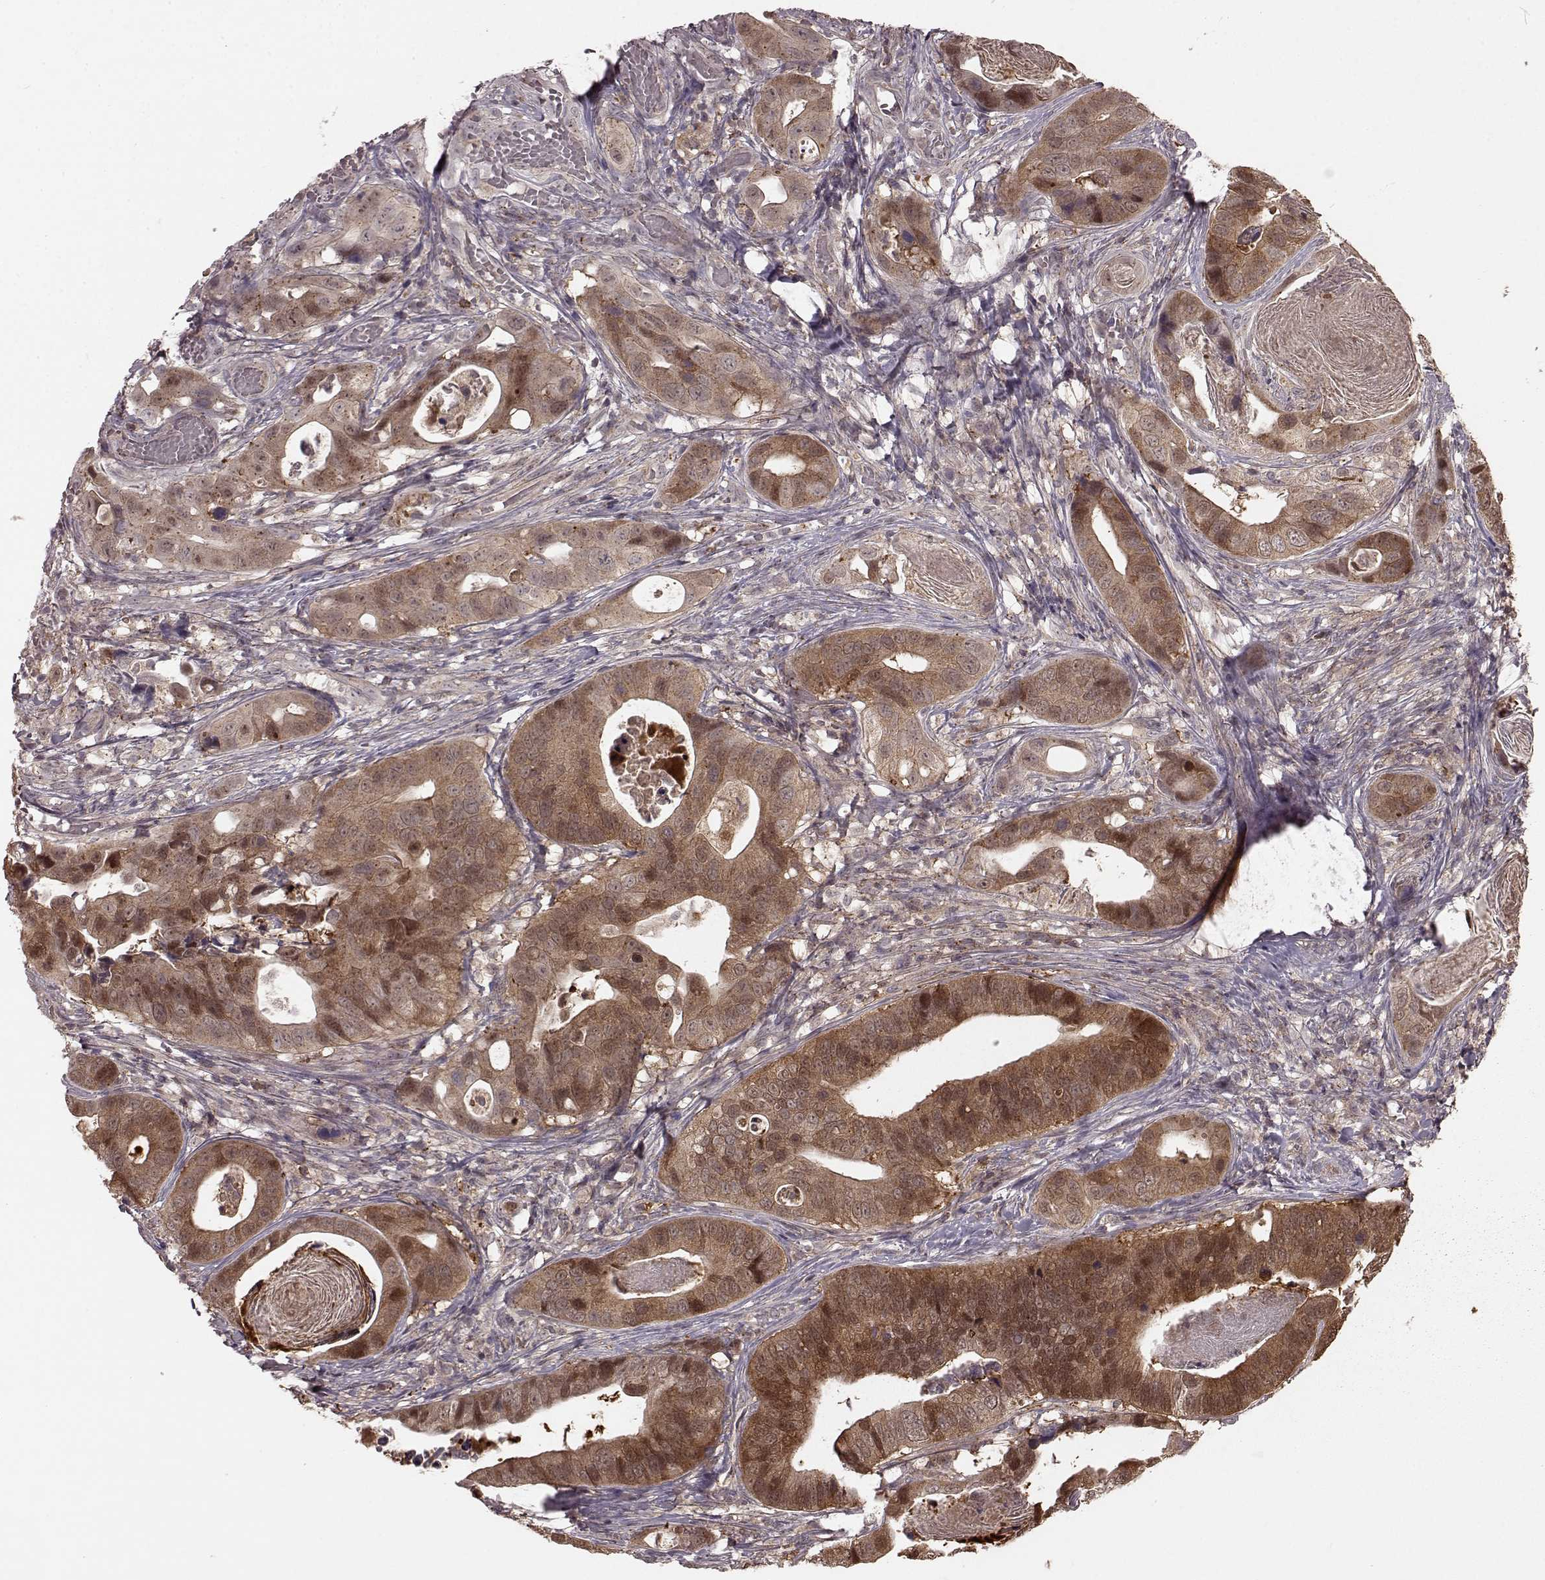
{"staining": {"intensity": "moderate", "quantity": "25%-75%", "location": "cytoplasmic/membranous,nuclear"}, "tissue": "stomach cancer", "cell_type": "Tumor cells", "image_type": "cancer", "snomed": [{"axis": "morphology", "description": "Adenocarcinoma, NOS"}, {"axis": "topography", "description": "Stomach"}], "caption": "IHC (DAB) staining of human stomach cancer reveals moderate cytoplasmic/membranous and nuclear protein positivity in approximately 25%-75% of tumor cells.", "gene": "GSS", "patient": {"sex": "male", "age": 84}}